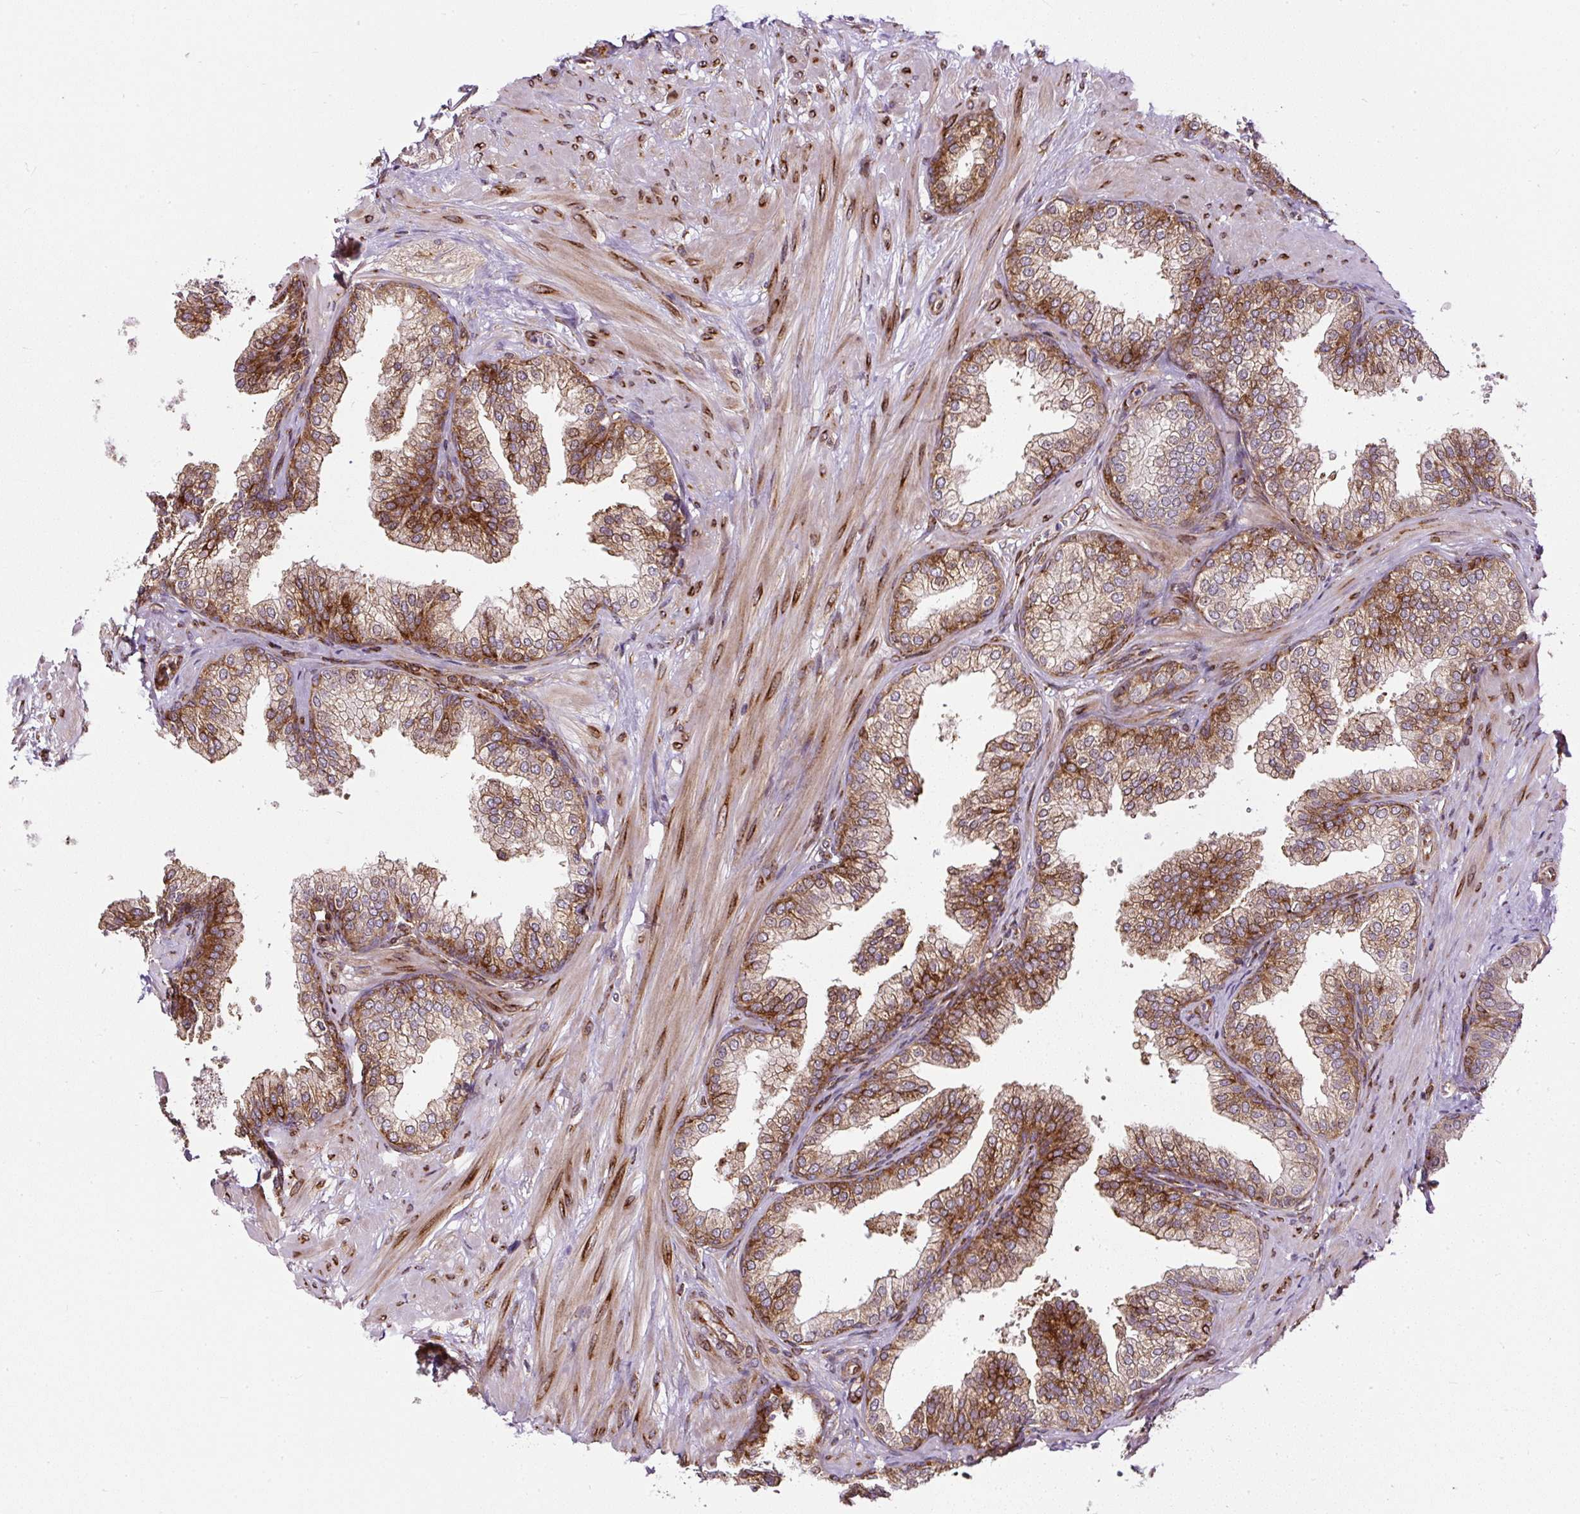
{"staining": {"intensity": "moderate", "quantity": ">75%", "location": "cytoplasmic/membranous"}, "tissue": "prostate", "cell_type": "Glandular cells", "image_type": "normal", "snomed": [{"axis": "morphology", "description": "Normal tissue, NOS"}, {"axis": "topography", "description": "Prostate"}], "caption": "High-power microscopy captured an immunohistochemistry (IHC) photomicrograph of unremarkable prostate, revealing moderate cytoplasmic/membranous expression in about >75% of glandular cells.", "gene": "KDM4E", "patient": {"sex": "male", "age": 60}}